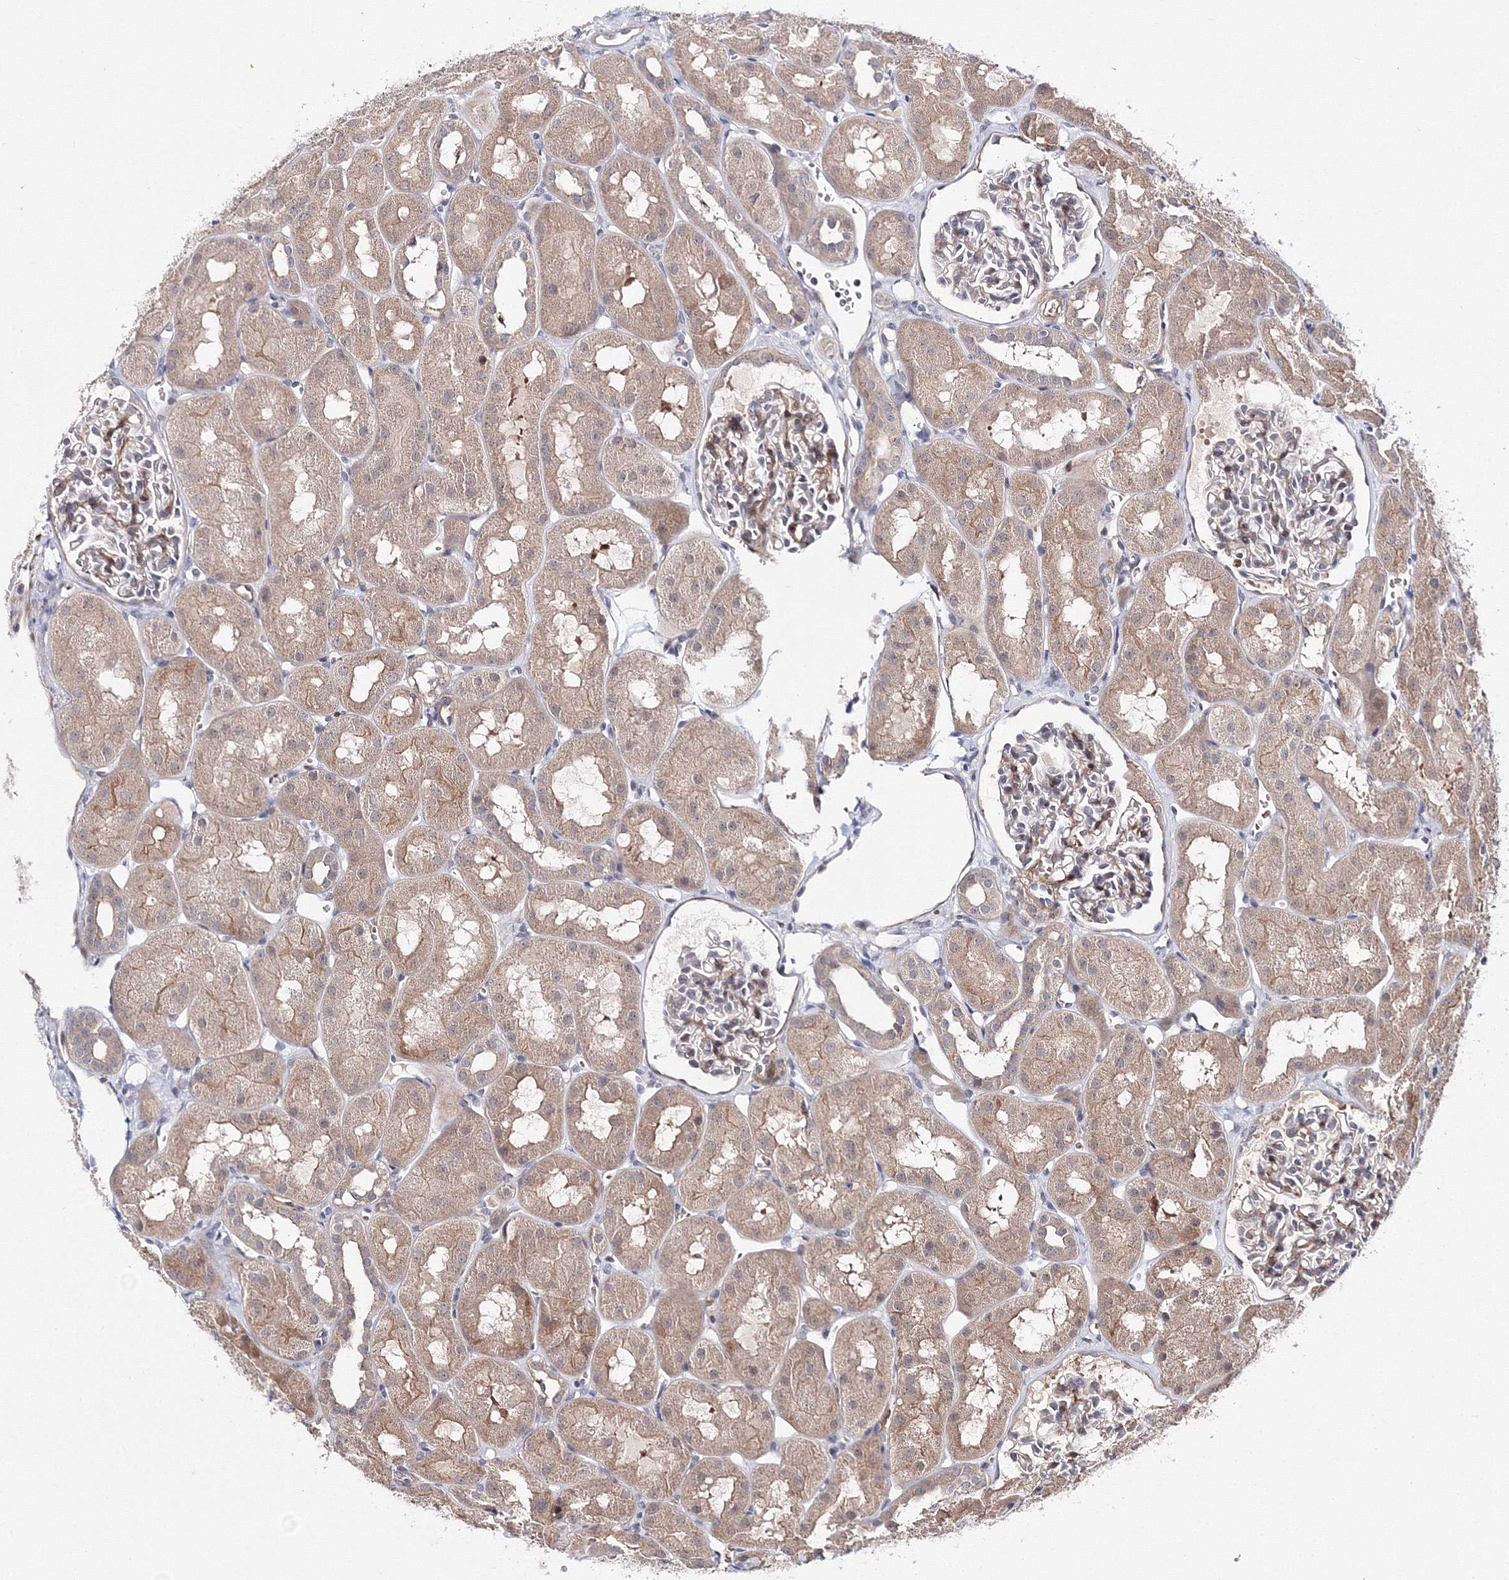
{"staining": {"intensity": "moderate", "quantity": "25%-75%", "location": "cytoplasmic/membranous,nuclear"}, "tissue": "kidney", "cell_type": "Cells in glomeruli", "image_type": "normal", "snomed": [{"axis": "morphology", "description": "Normal tissue, NOS"}, {"axis": "topography", "description": "Kidney"}, {"axis": "topography", "description": "Urinary bladder"}], "caption": "Moderate cytoplasmic/membranous,nuclear expression is present in about 25%-75% of cells in glomeruli in benign kidney.", "gene": "C11orf52", "patient": {"sex": "male", "age": 16}}